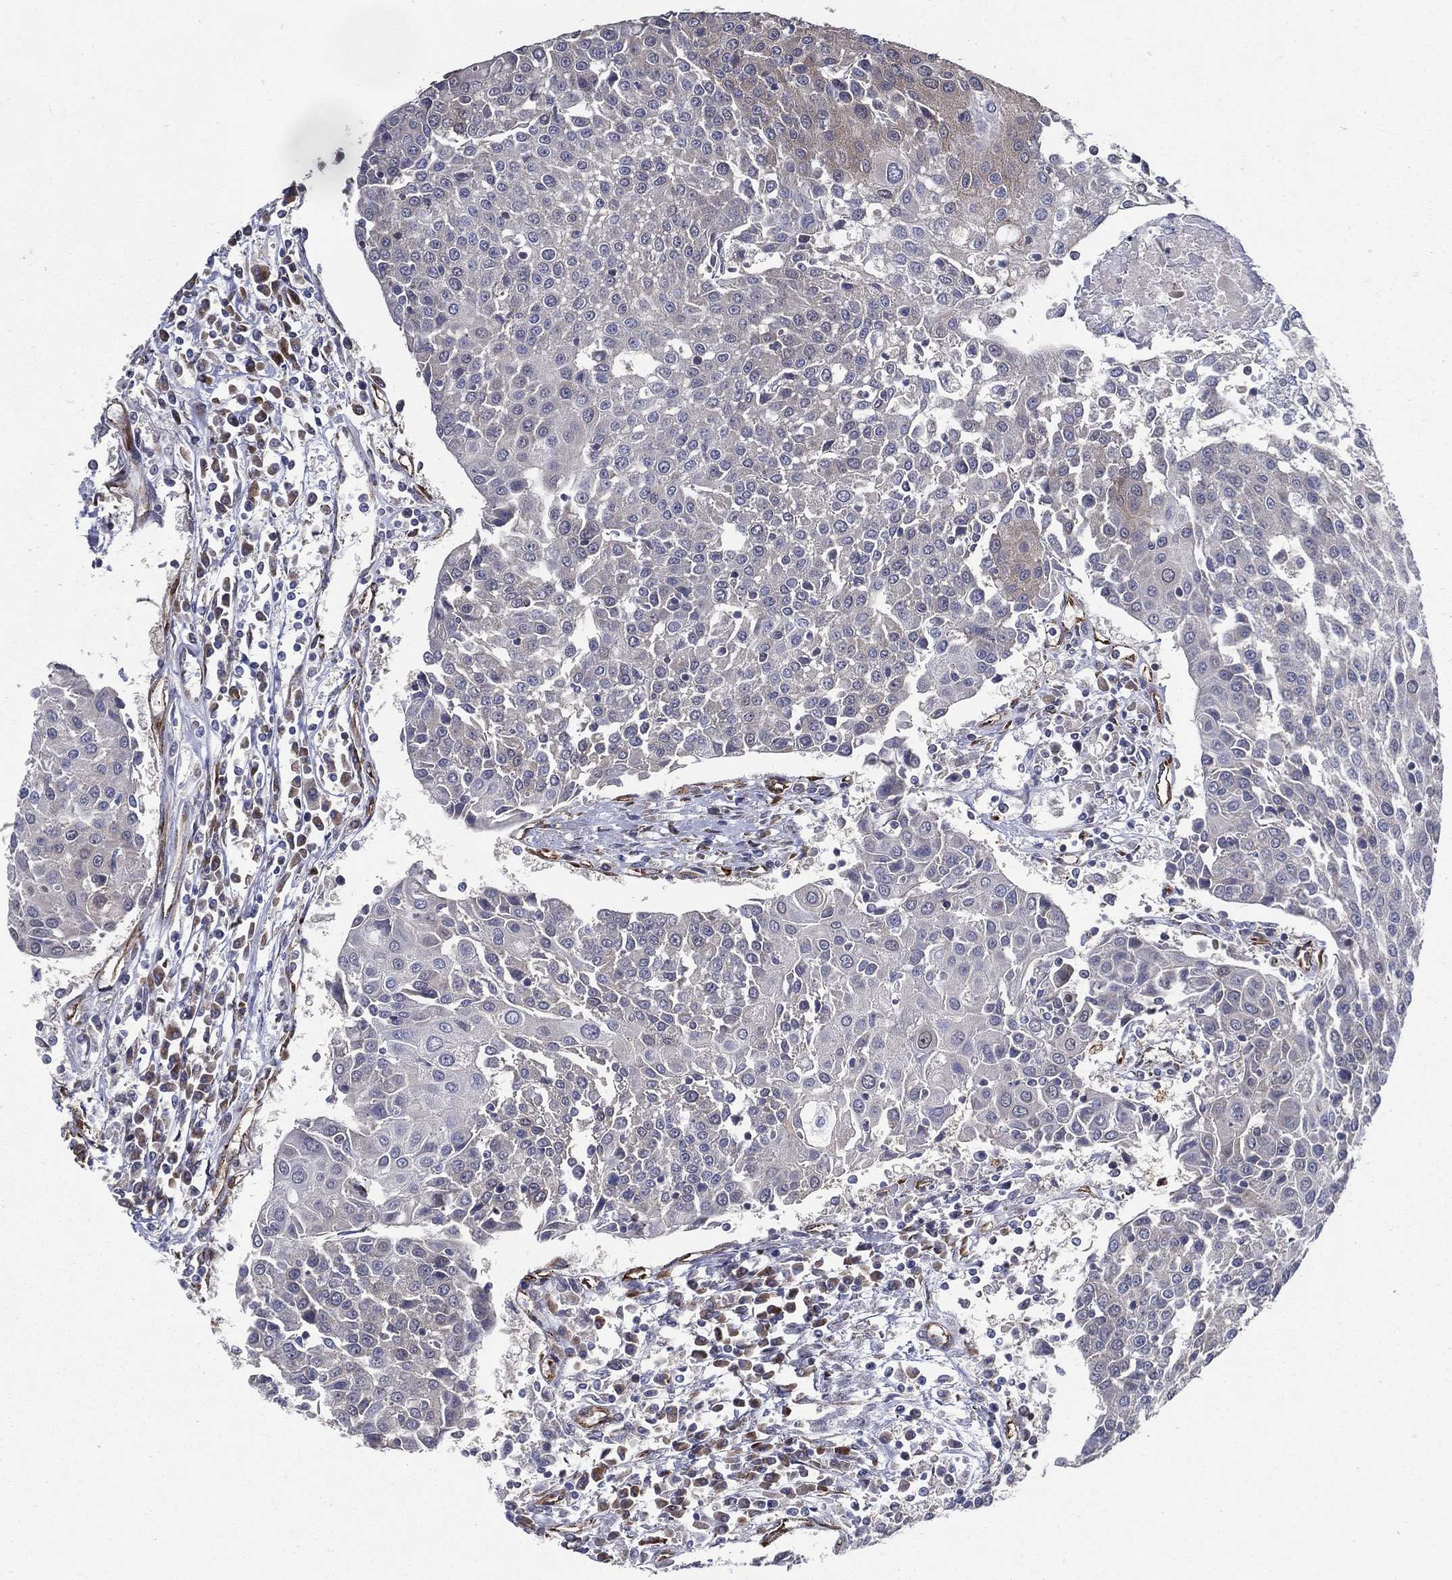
{"staining": {"intensity": "negative", "quantity": "none", "location": "none"}, "tissue": "urothelial cancer", "cell_type": "Tumor cells", "image_type": "cancer", "snomed": [{"axis": "morphology", "description": "Urothelial carcinoma, High grade"}, {"axis": "topography", "description": "Urinary bladder"}], "caption": "Urothelial cancer was stained to show a protein in brown. There is no significant expression in tumor cells.", "gene": "ARHGAP11A", "patient": {"sex": "female", "age": 85}}